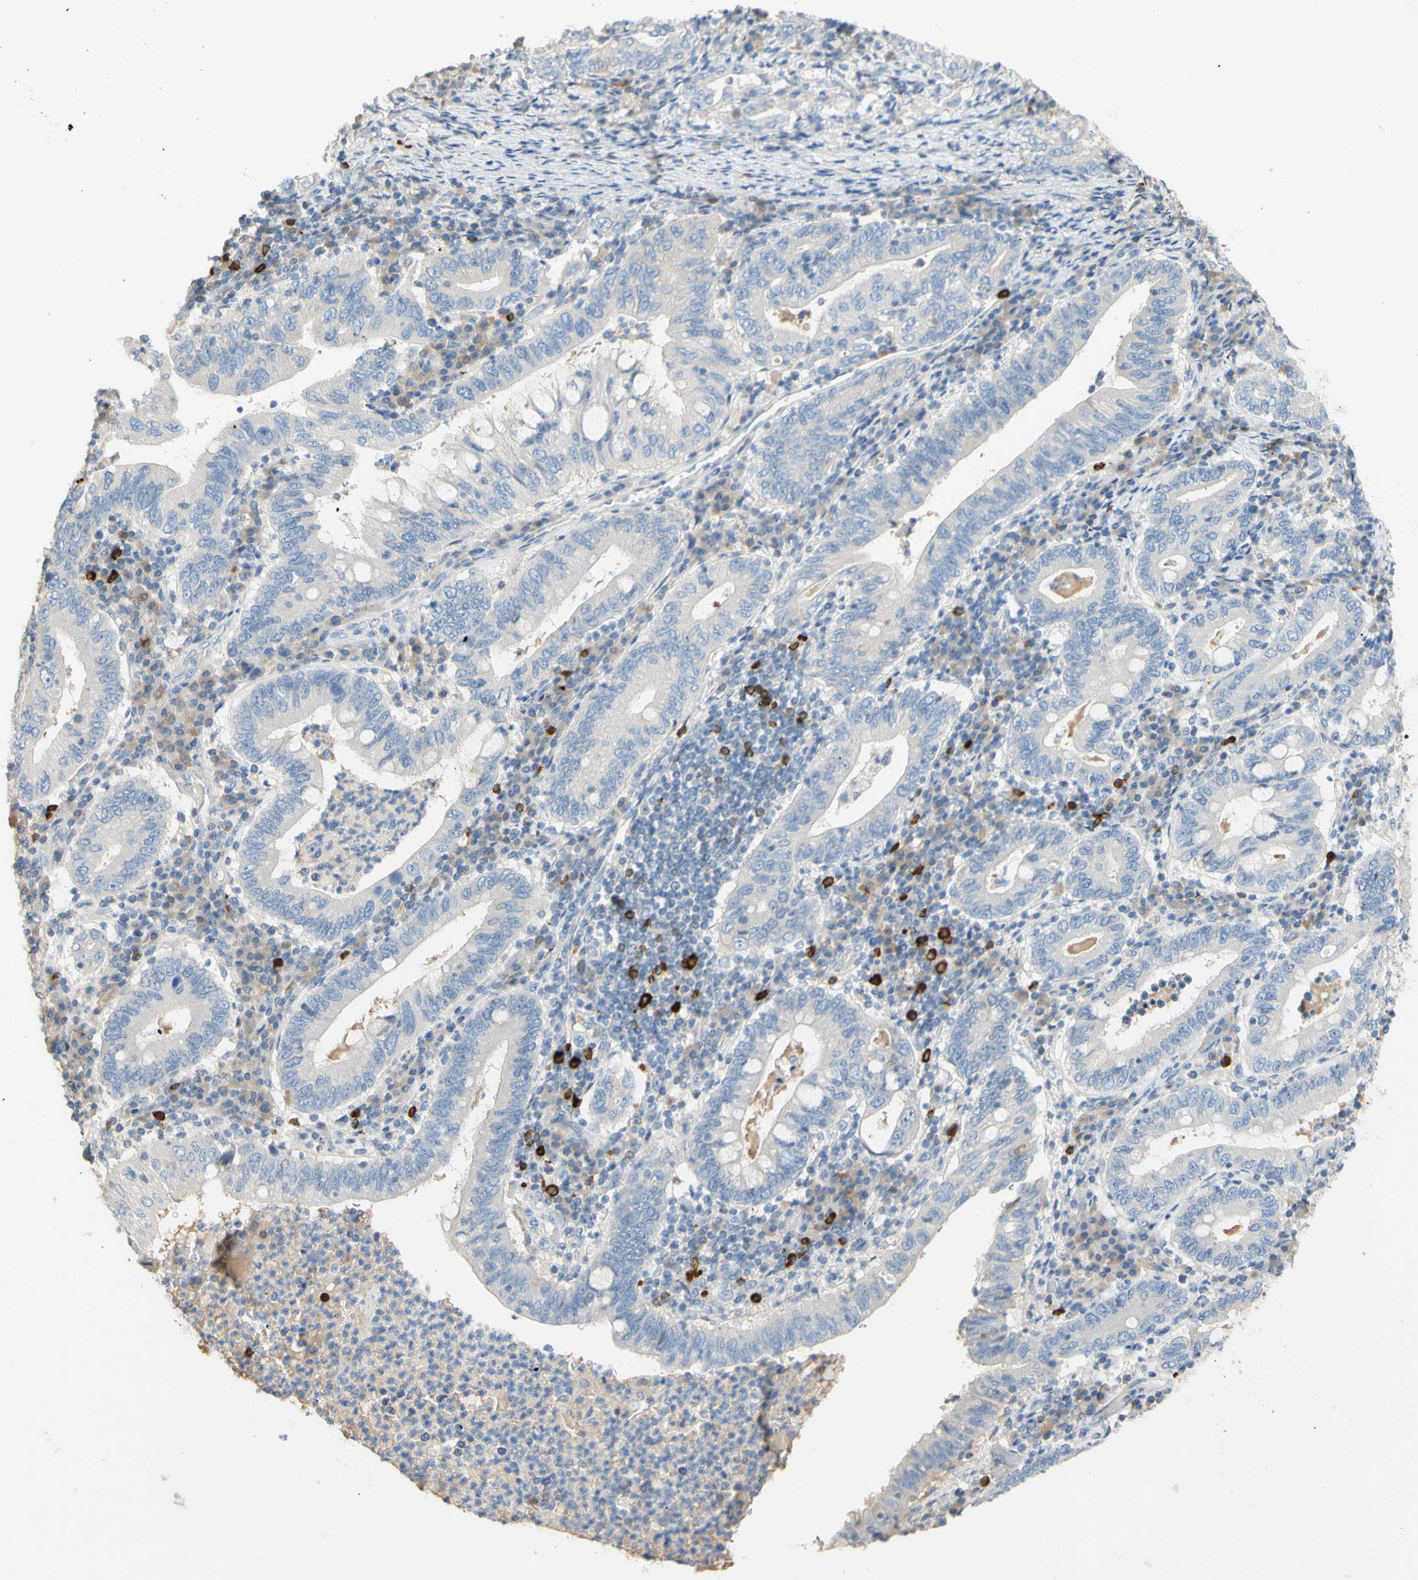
{"staining": {"intensity": "negative", "quantity": "none", "location": "none"}, "tissue": "stomach cancer", "cell_type": "Tumor cells", "image_type": "cancer", "snomed": [{"axis": "morphology", "description": "Normal tissue, NOS"}, {"axis": "morphology", "description": "Adenocarcinoma, NOS"}, {"axis": "topography", "description": "Esophagus"}, {"axis": "topography", "description": "Stomach, upper"}, {"axis": "topography", "description": "Peripheral nerve tissue"}], "caption": "Stomach cancer was stained to show a protein in brown. There is no significant positivity in tumor cells.", "gene": "PACSIN1", "patient": {"sex": "male", "age": 62}}